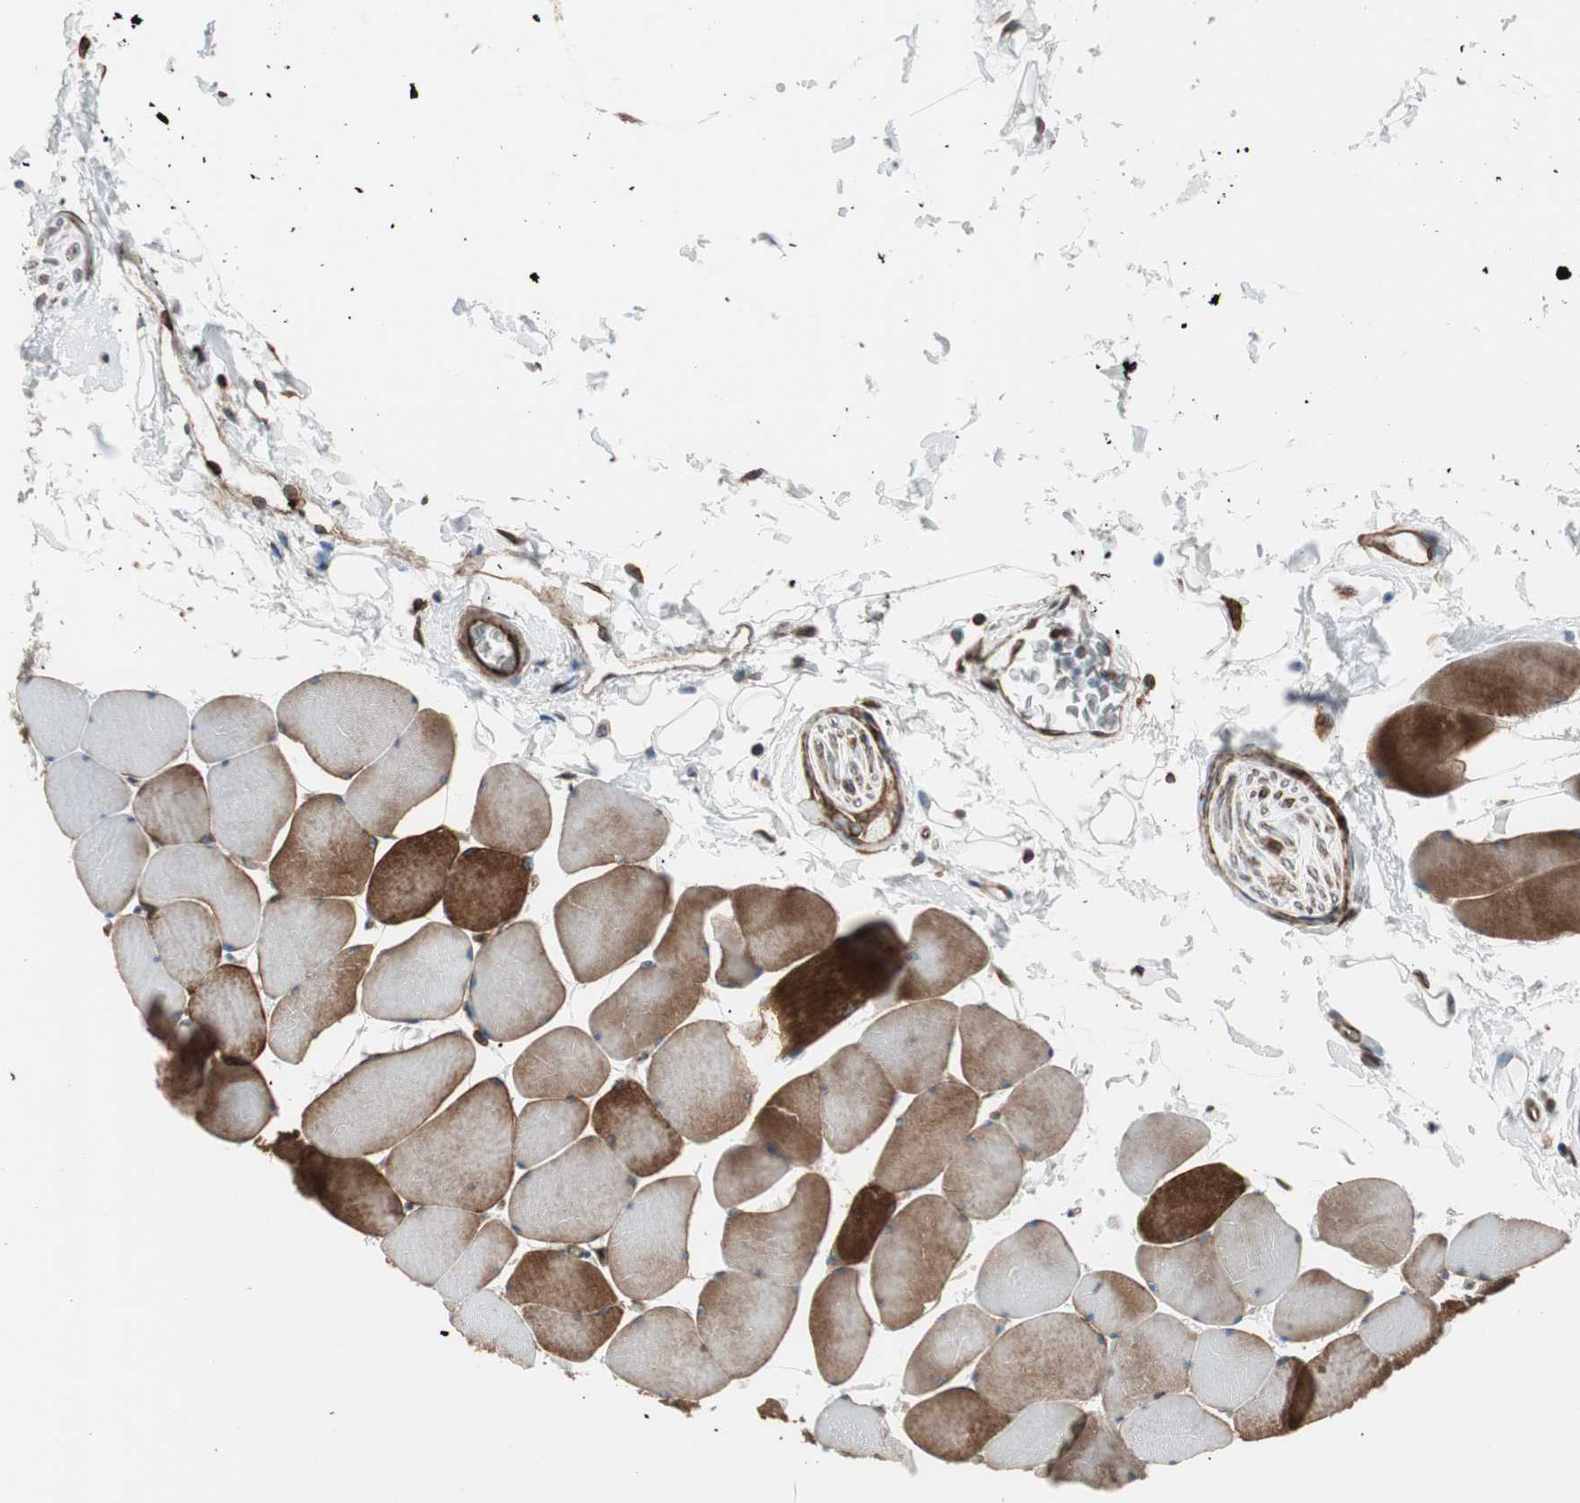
{"staining": {"intensity": "strong", "quantity": ">75%", "location": "cytoplasmic/membranous"}, "tissue": "skeletal muscle", "cell_type": "Myocytes", "image_type": "normal", "snomed": [{"axis": "morphology", "description": "Normal tissue, NOS"}, {"axis": "topography", "description": "Skeletal muscle"}], "caption": "Human skeletal muscle stained with a brown dye demonstrates strong cytoplasmic/membranous positive staining in approximately >75% of myocytes.", "gene": "TCTA", "patient": {"sex": "male", "age": 62}}